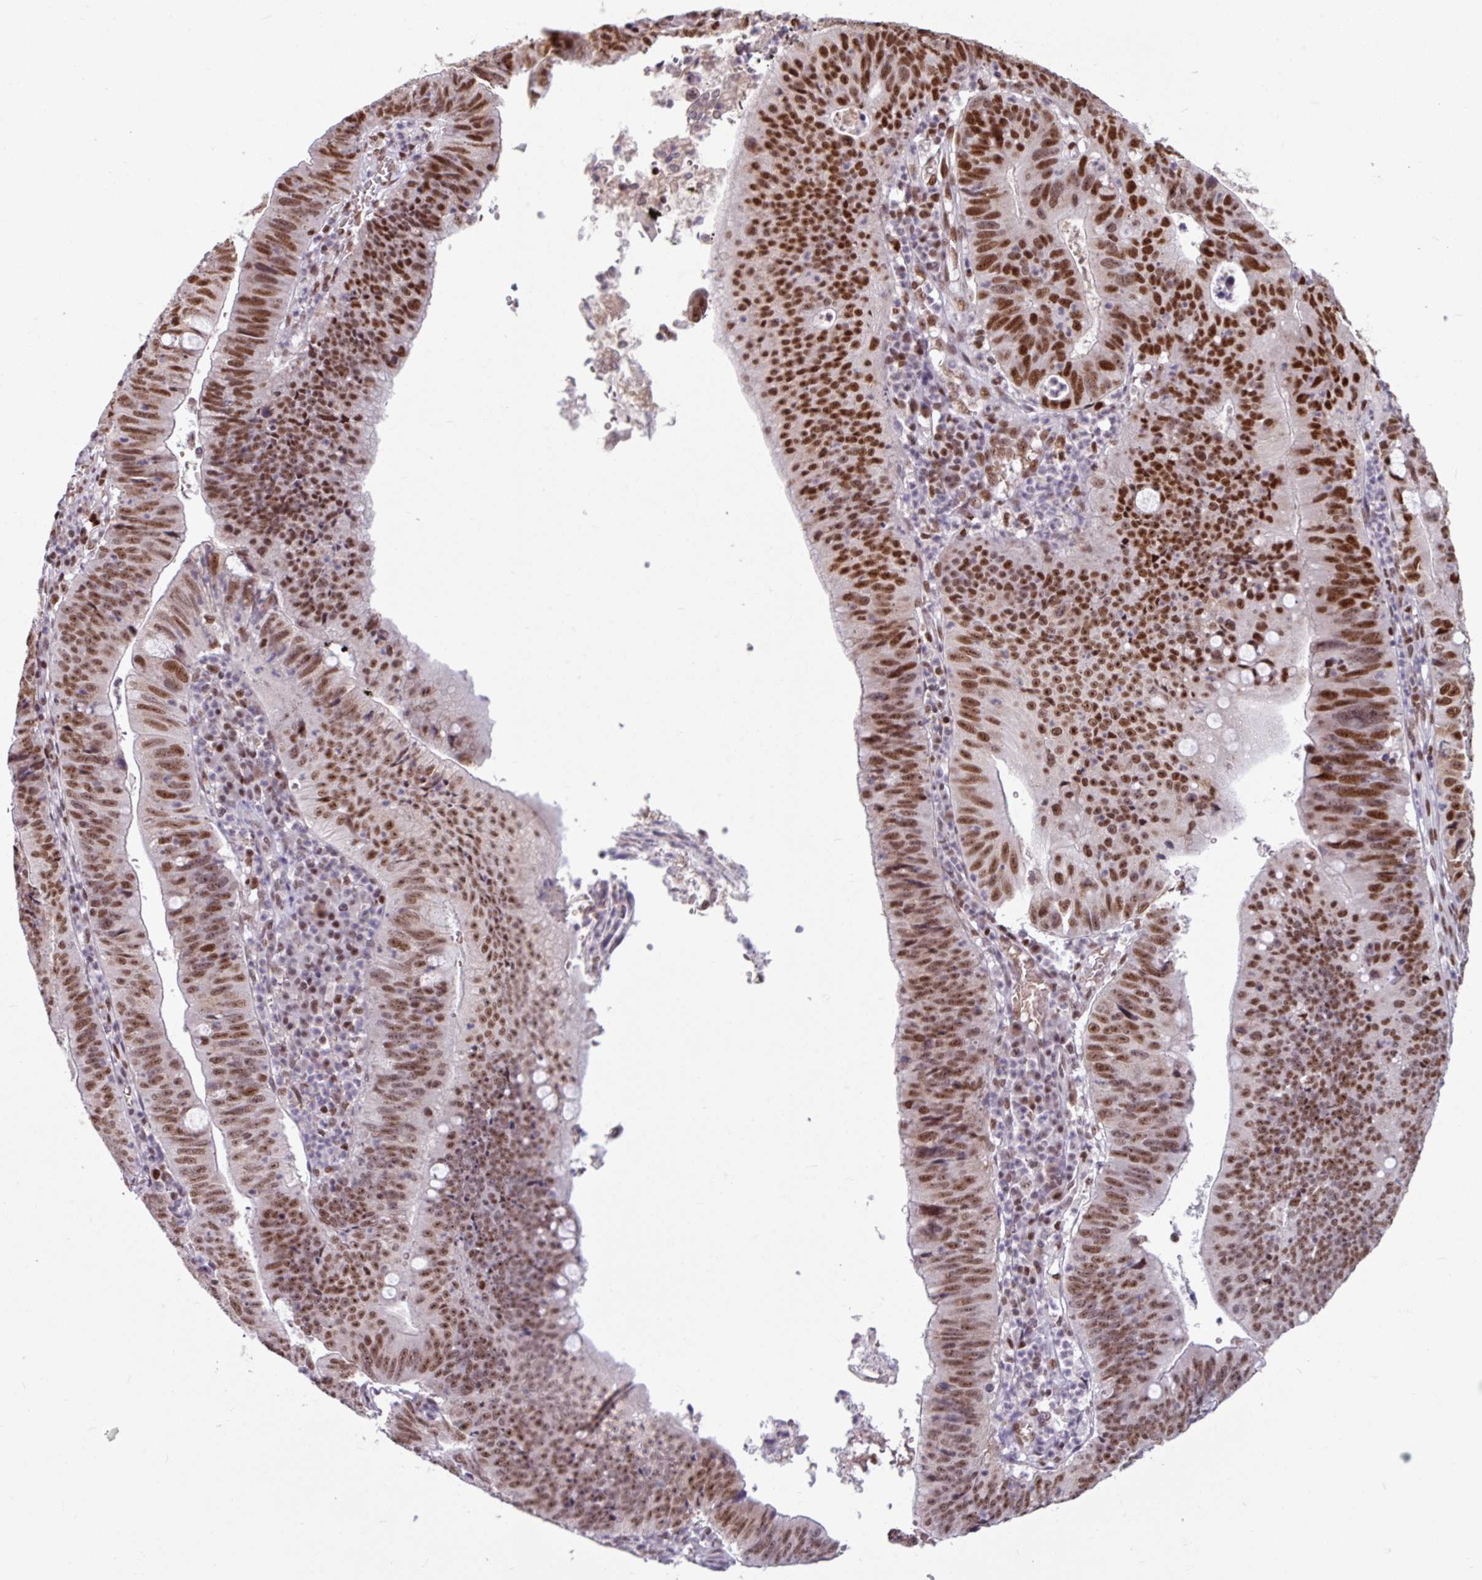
{"staining": {"intensity": "strong", "quantity": "25%-75%", "location": "nuclear"}, "tissue": "stomach cancer", "cell_type": "Tumor cells", "image_type": "cancer", "snomed": [{"axis": "morphology", "description": "Adenocarcinoma, NOS"}, {"axis": "topography", "description": "Stomach"}], "caption": "Immunohistochemical staining of stomach cancer (adenocarcinoma) displays strong nuclear protein expression in approximately 25%-75% of tumor cells.", "gene": "TDG", "patient": {"sex": "male", "age": 59}}